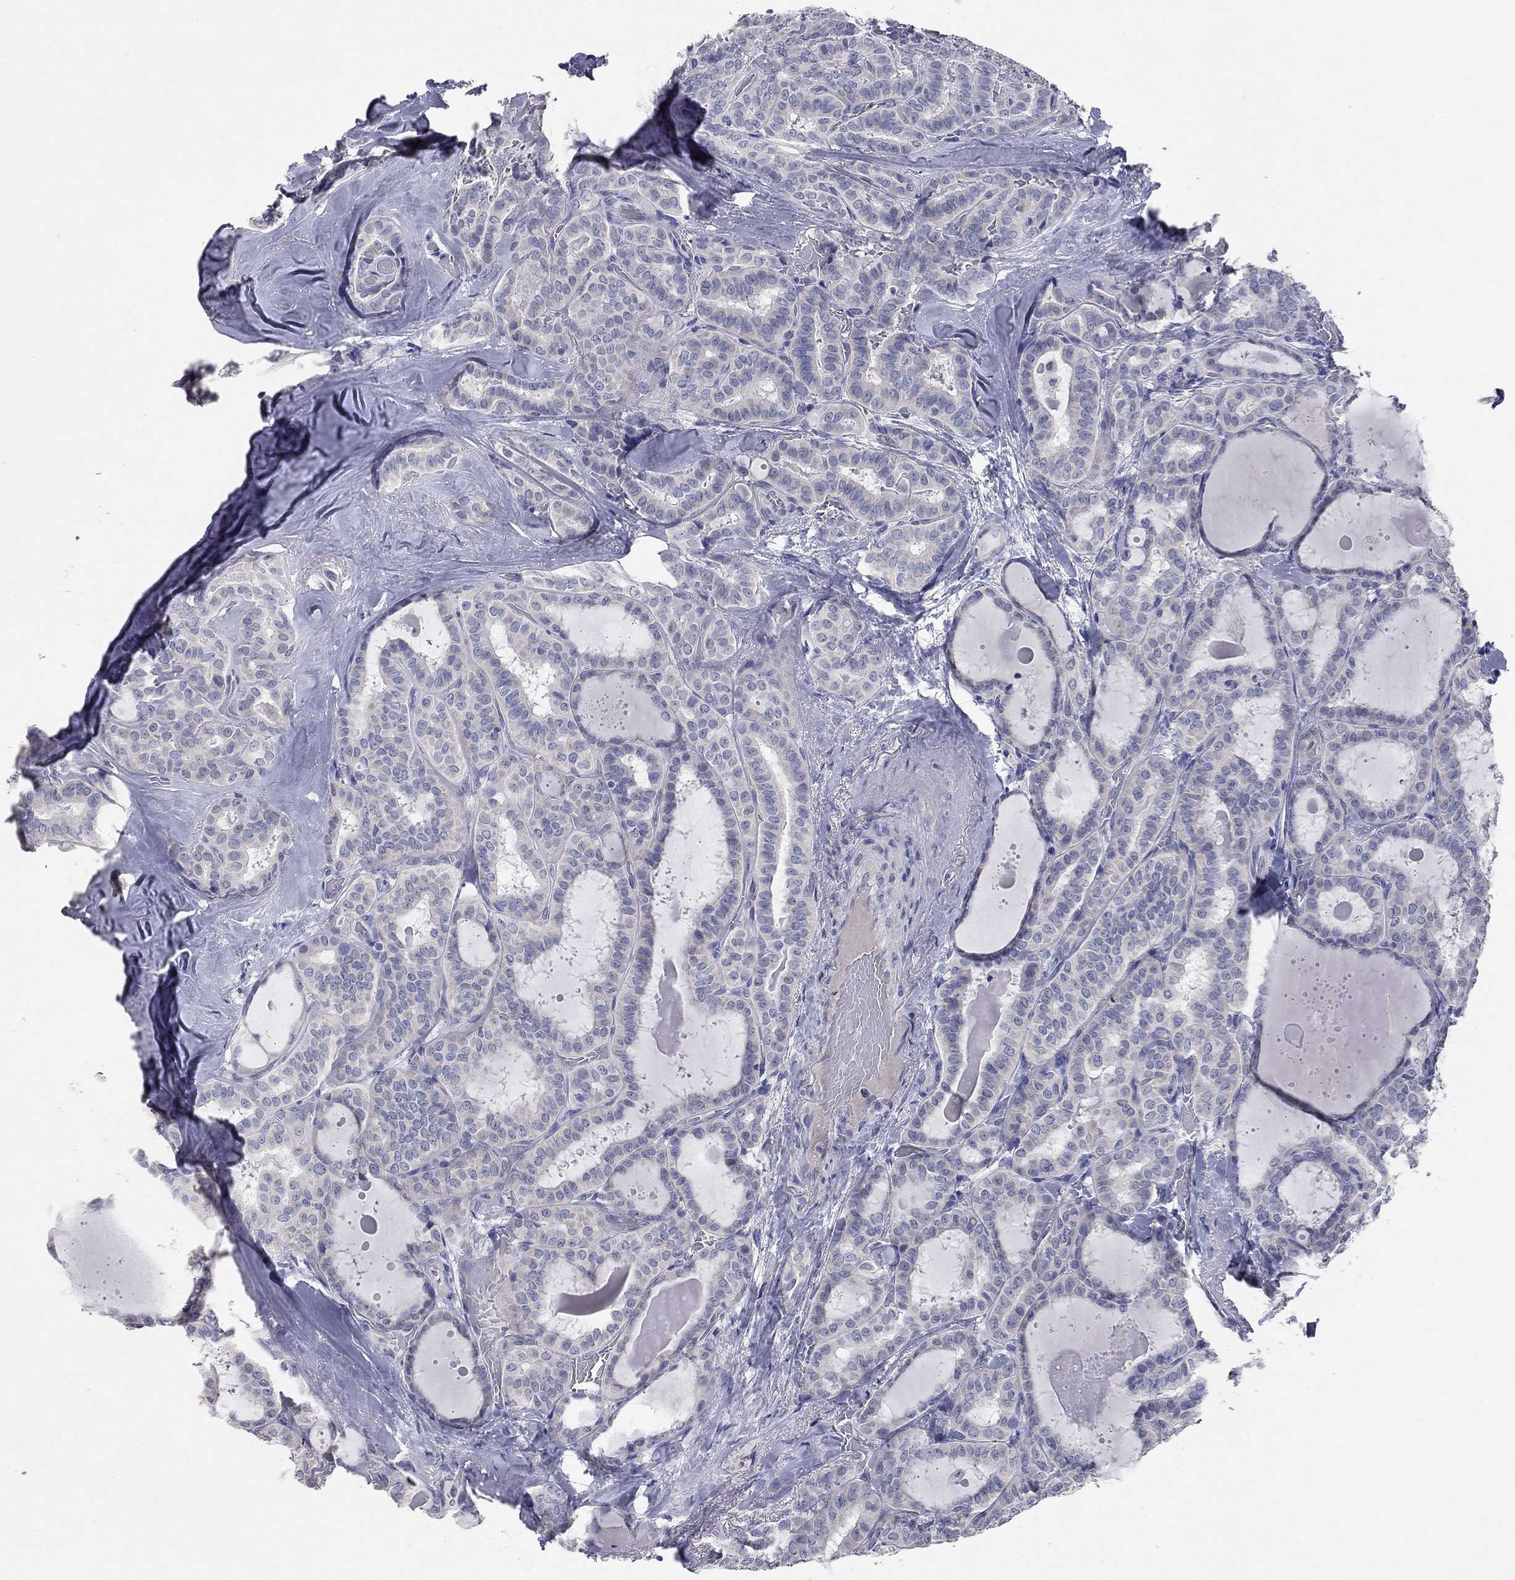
{"staining": {"intensity": "negative", "quantity": "none", "location": "none"}, "tissue": "thyroid cancer", "cell_type": "Tumor cells", "image_type": "cancer", "snomed": [{"axis": "morphology", "description": "Papillary adenocarcinoma, NOS"}, {"axis": "topography", "description": "Thyroid gland"}], "caption": "Papillary adenocarcinoma (thyroid) was stained to show a protein in brown. There is no significant expression in tumor cells.", "gene": "SYT12", "patient": {"sex": "female", "age": 39}}